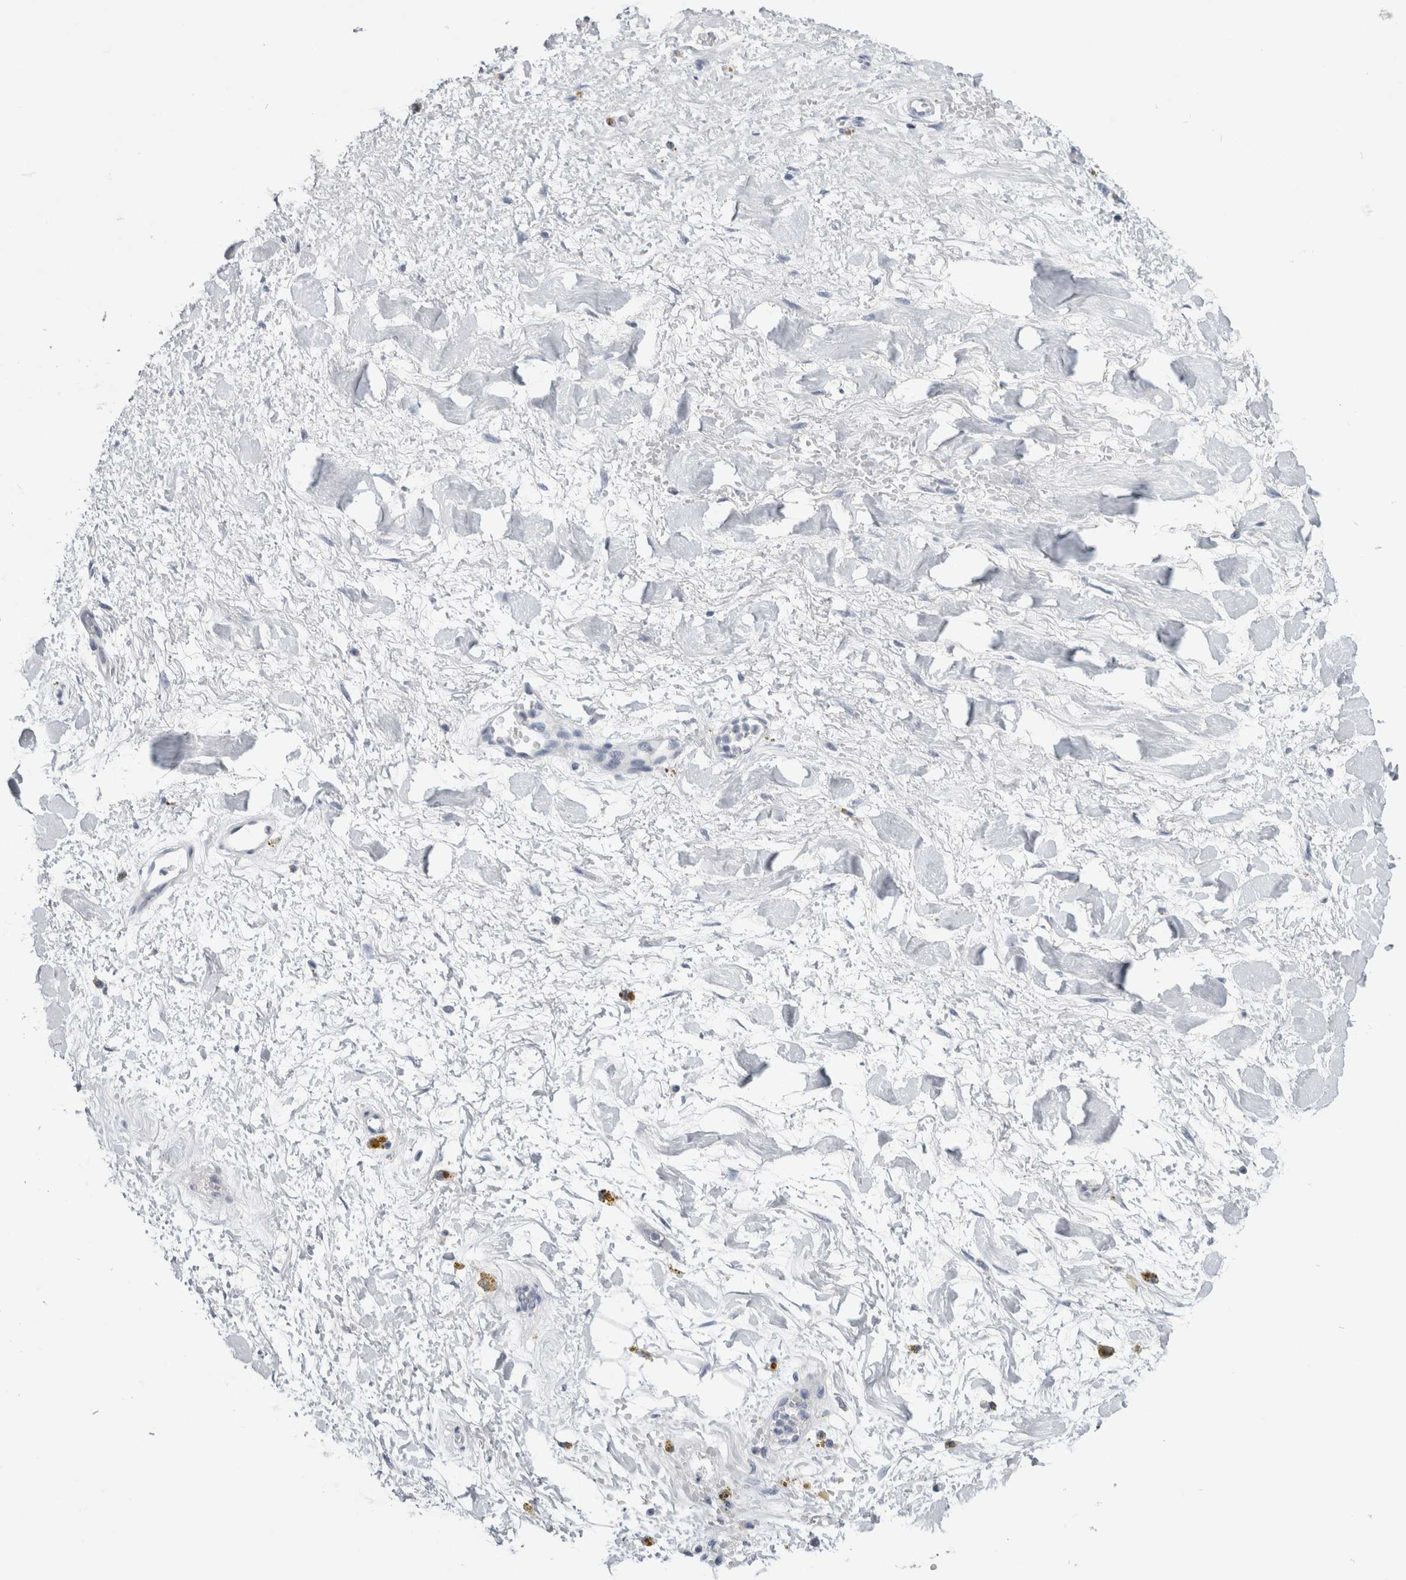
{"staining": {"intensity": "negative", "quantity": "none", "location": "none"}, "tissue": "adipose tissue", "cell_type": "Adipocytes", "image_type": "normal", "snomed": [{"axis": "morphology", "description": "Normal tissue, NOS"}, {"axis": "topography", "description": "Kidney"}, {"axis": "topography", "description": "Peripheral nerve tissue"}], "caption": "High power microscopy micrograph of an IHC histopathology image of normal adipose tissue, revealing no significant staining in adipocytes.", "gene": "ANKFY1", "patient": {"sex": "male", "age": 7}}